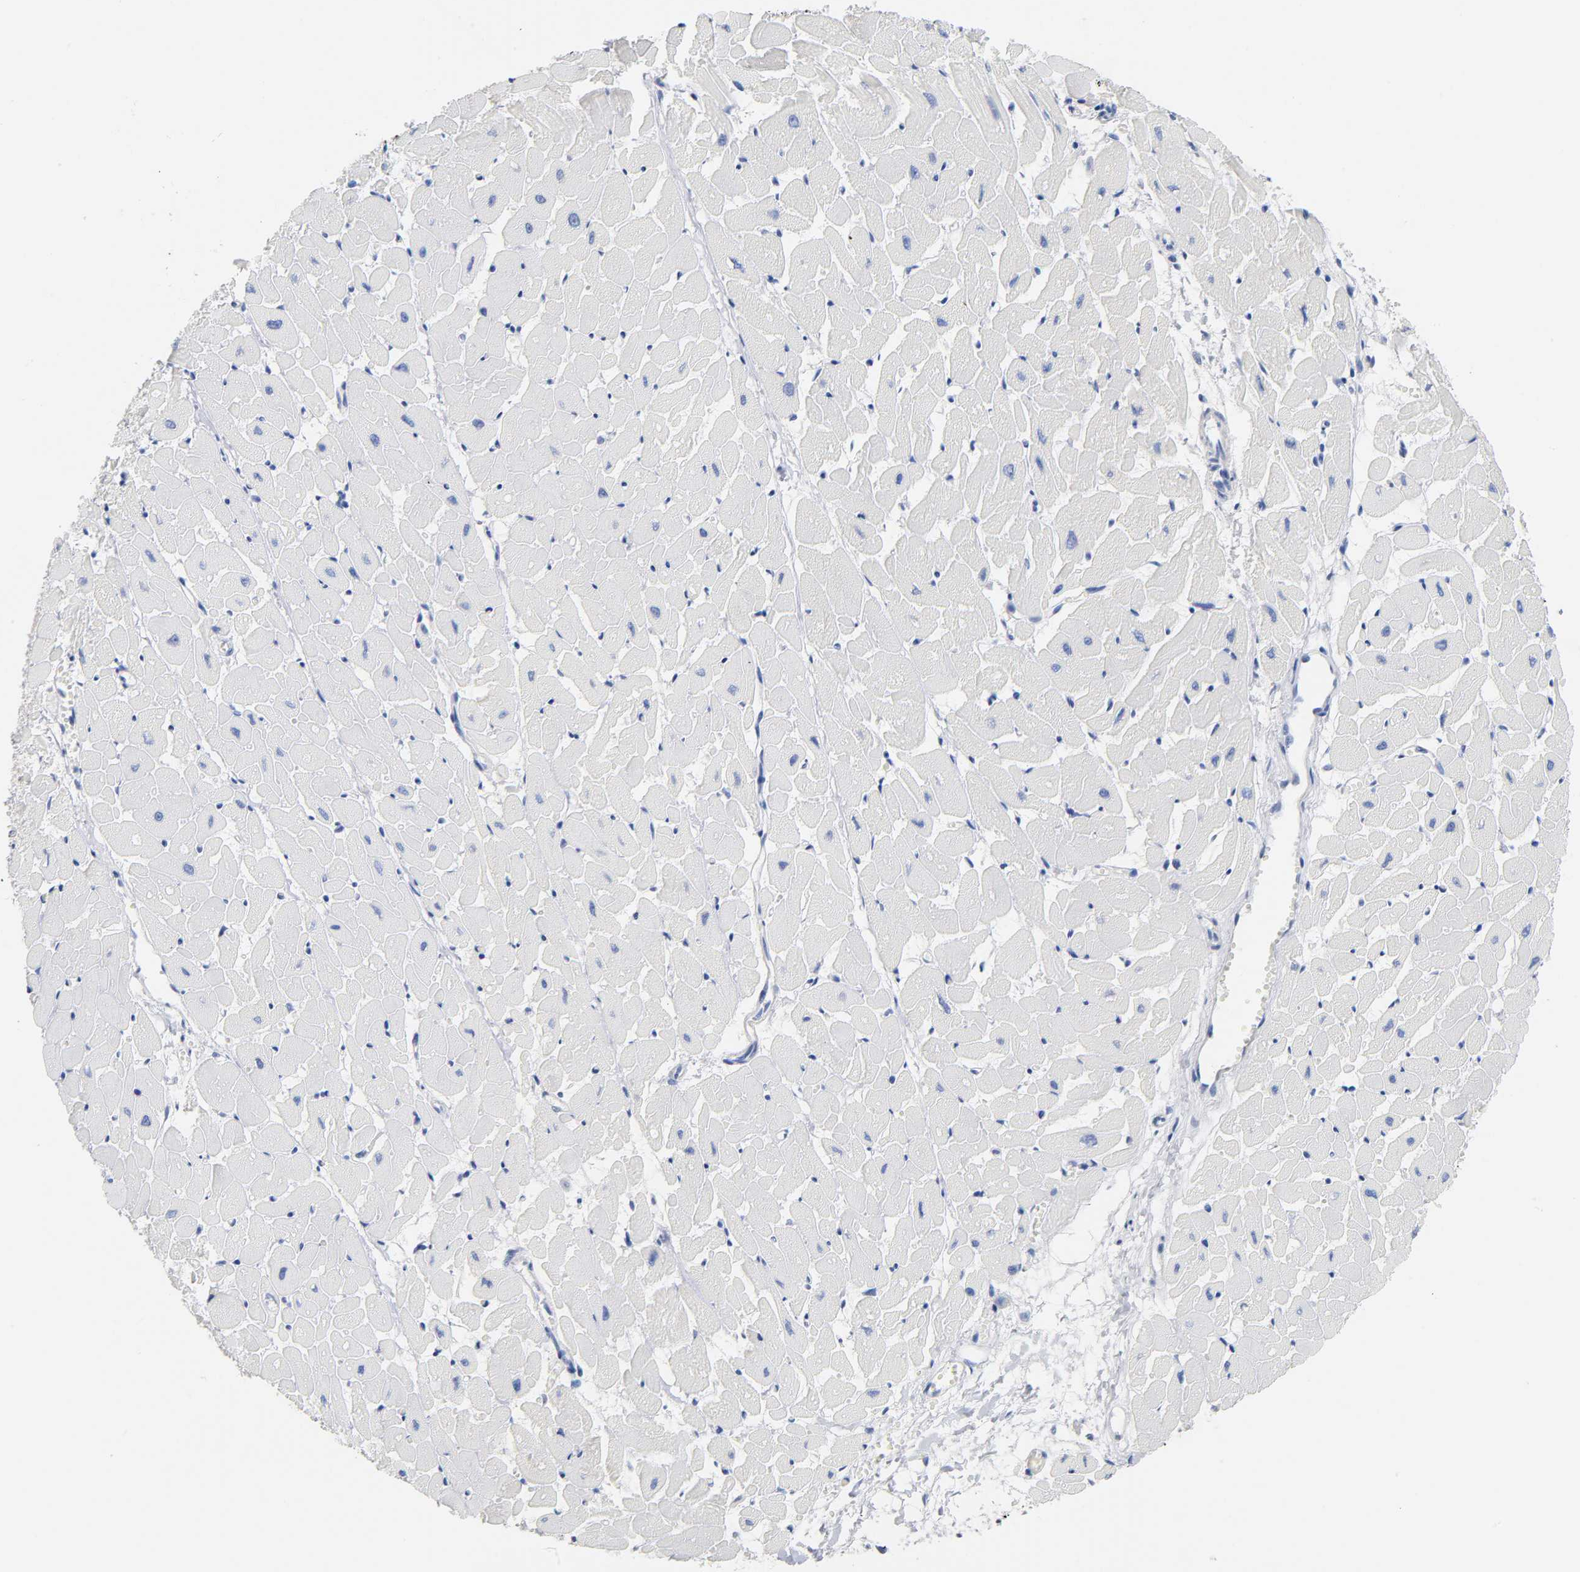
{"staining": {"intensity": "negative", "quantity": "none", "location": "none"}, "tissue": "heart muscle", "cell_type": "Cardiomyocytes", "image_type": "normal", "snomed": [{"axis": "morphology", "description": "Normal tissue, NOS"}, {"axis": "topography", "description": "Heart"}], "caption": "High magnification brightfield microscopy of benign heart muscle stained with DAB (3,3'-diaminobenzidine) (brown) and counterstained with hematoxylin (blue): cardiomyocytes show no significant positivity. Nuclei are stained in blue.", "gene": "MALT1", "patient": {"sex": "female", "age": 19}}